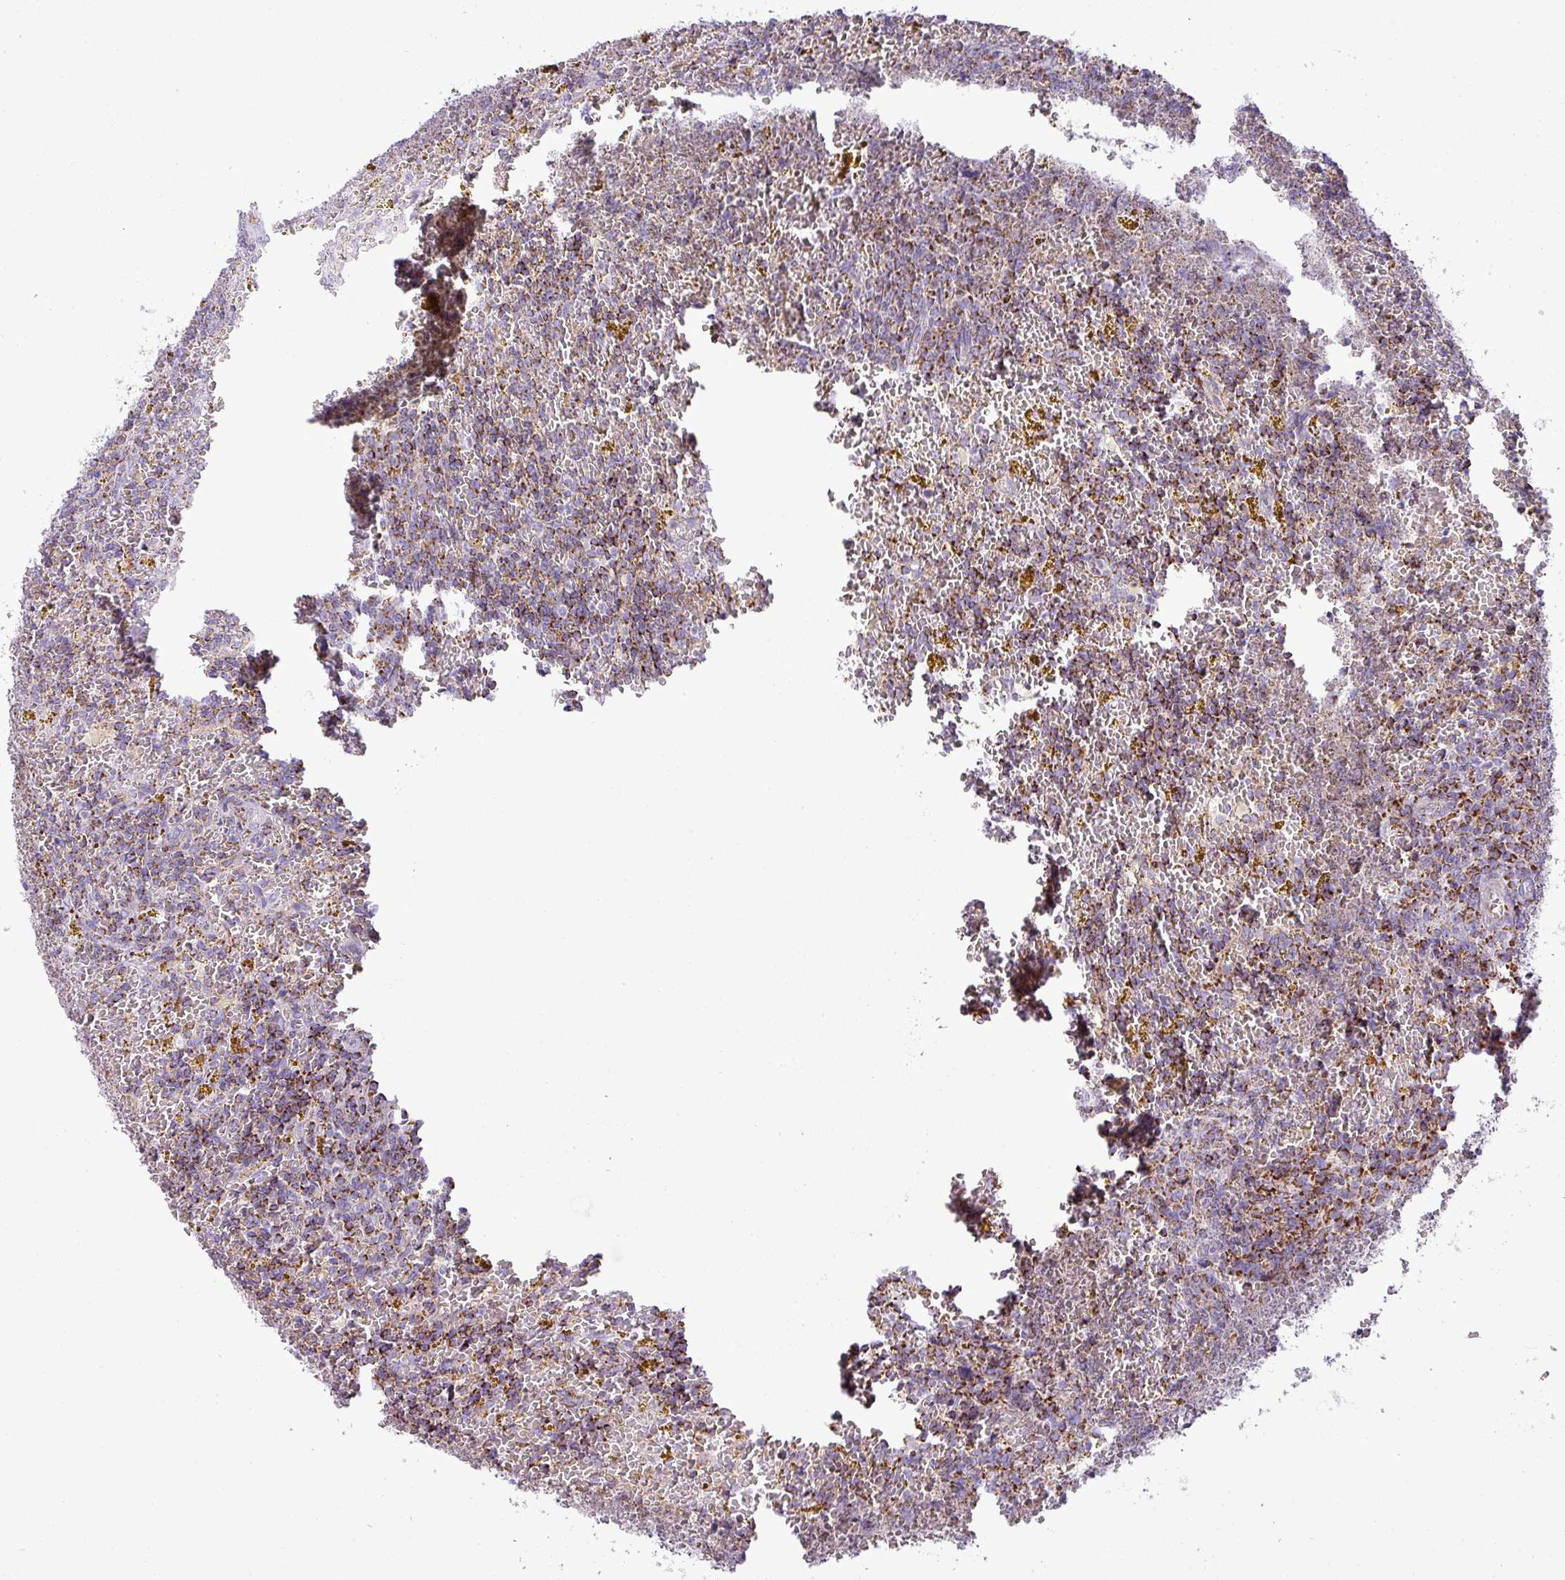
{"staining": {"intensity": "moderate", "quantity": "25%-75%", "location": "cytoplasmic/membranous"}, "tissue": "lymphoma", "cell_type": "Tumor cells", "image_type": "cancer", "snomed": [{"axis": "morphology", "description": "Malignant lymphoma, non-Hodgkin's type, Low grade"}, {"axis": "topography", "description": "Spleen"}, {"axis": "topography", "description": "Lymph node"}], "caption": "The immunohistochemical stain labels moderate cytoplasmic/membranous expression in tumor cells of malignant lymphoma, non-Hodgkin's type (low-grade) tissue.", "gene": "ZNF81", "patient": {"sex": "female", "age": 66}}